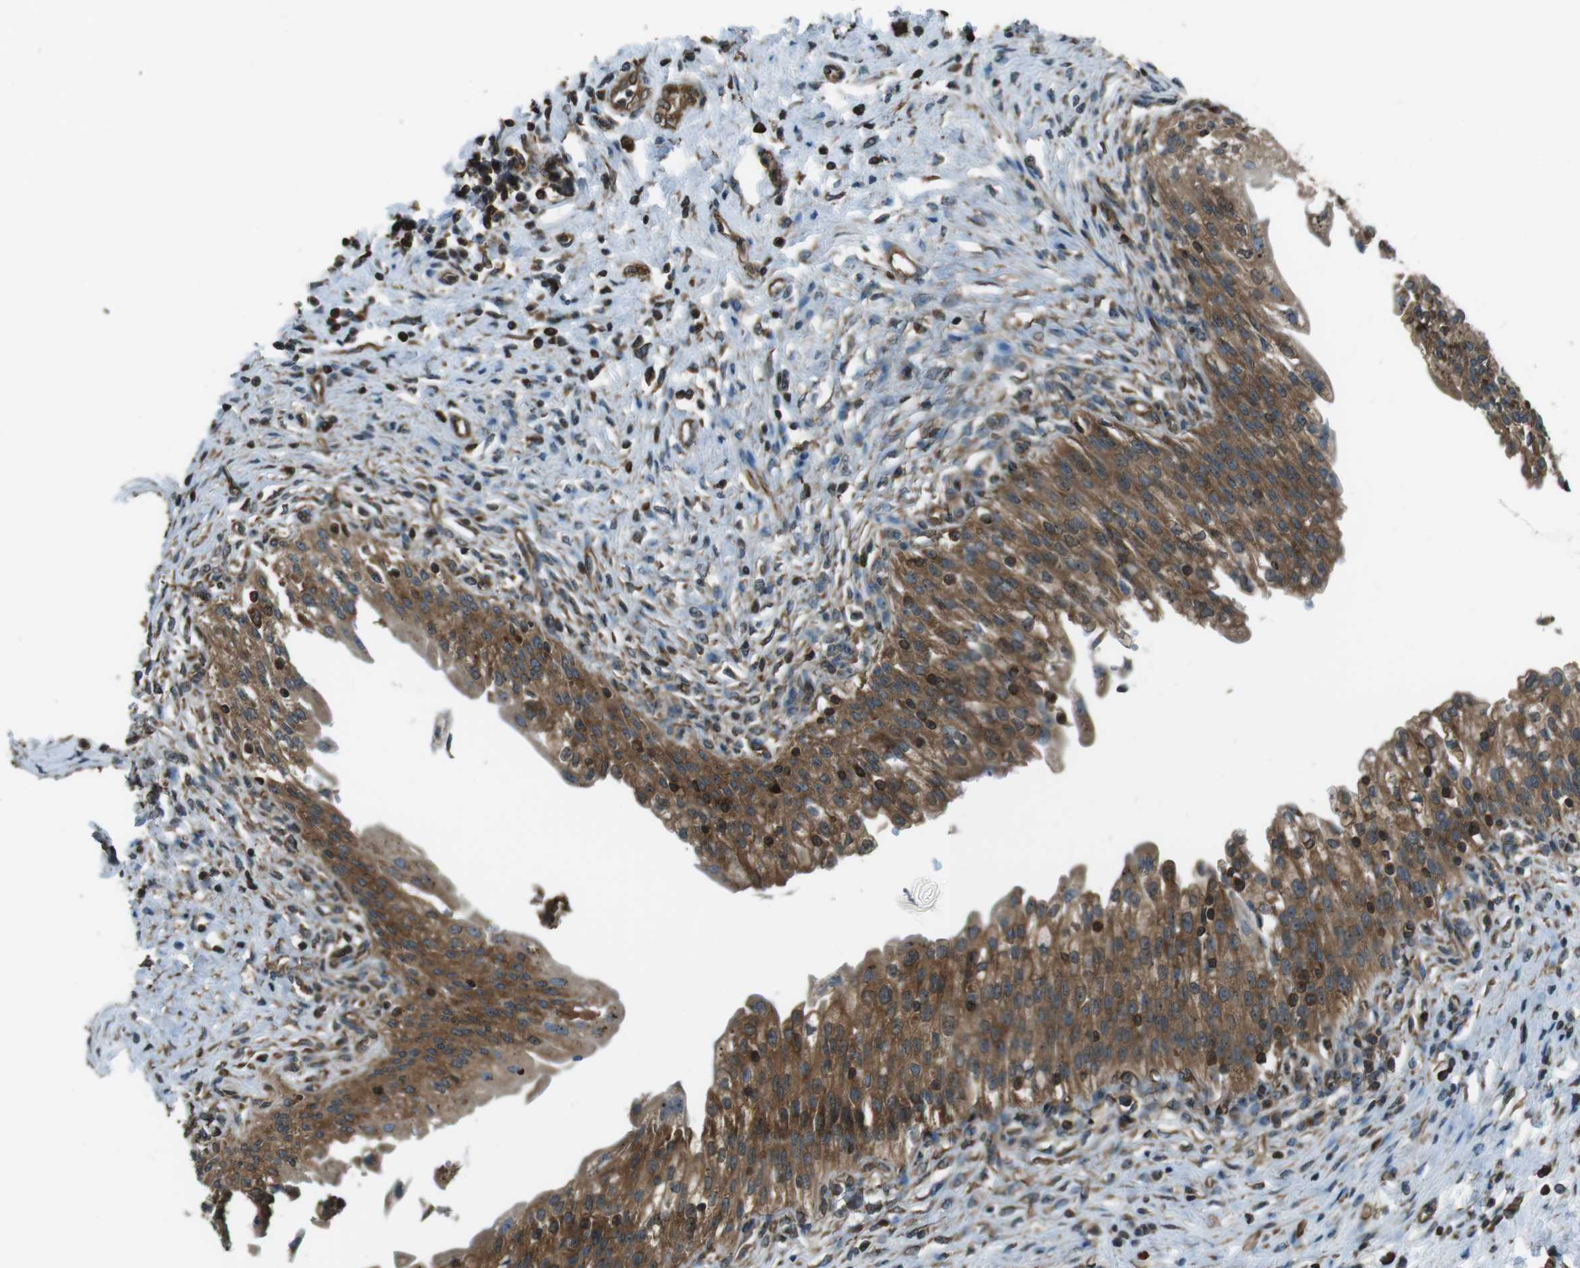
{"staining": {"intensity": "strong", "quantity": ">75%", "location": "cytoplasmic/membranous"}, "tissue": "urinary bladder", "cell_type": "Urothelial cells", "image_type": "normal", "snomed": [{"axis": "morphology", "description": "Normal tissue, NOS"}, {"axis": "morphology", "description": "Inflammation, NOS"}, {"axis": "topography", "description": "Urinary bladder"}], "caption": "Urinary bladder was stained to show a protein in brown. There is high levels of strong cytoplasmic/membranous staining in approximately >75% of urothelial cells. (Stains: DAB (3,3'-diaminobenzidine) in brown, nuclei in blue, Microscopy: brightfield microscopy at high magnification).", "gene": "PA2G4", "patient": {"sex": "female", "age": 80}}